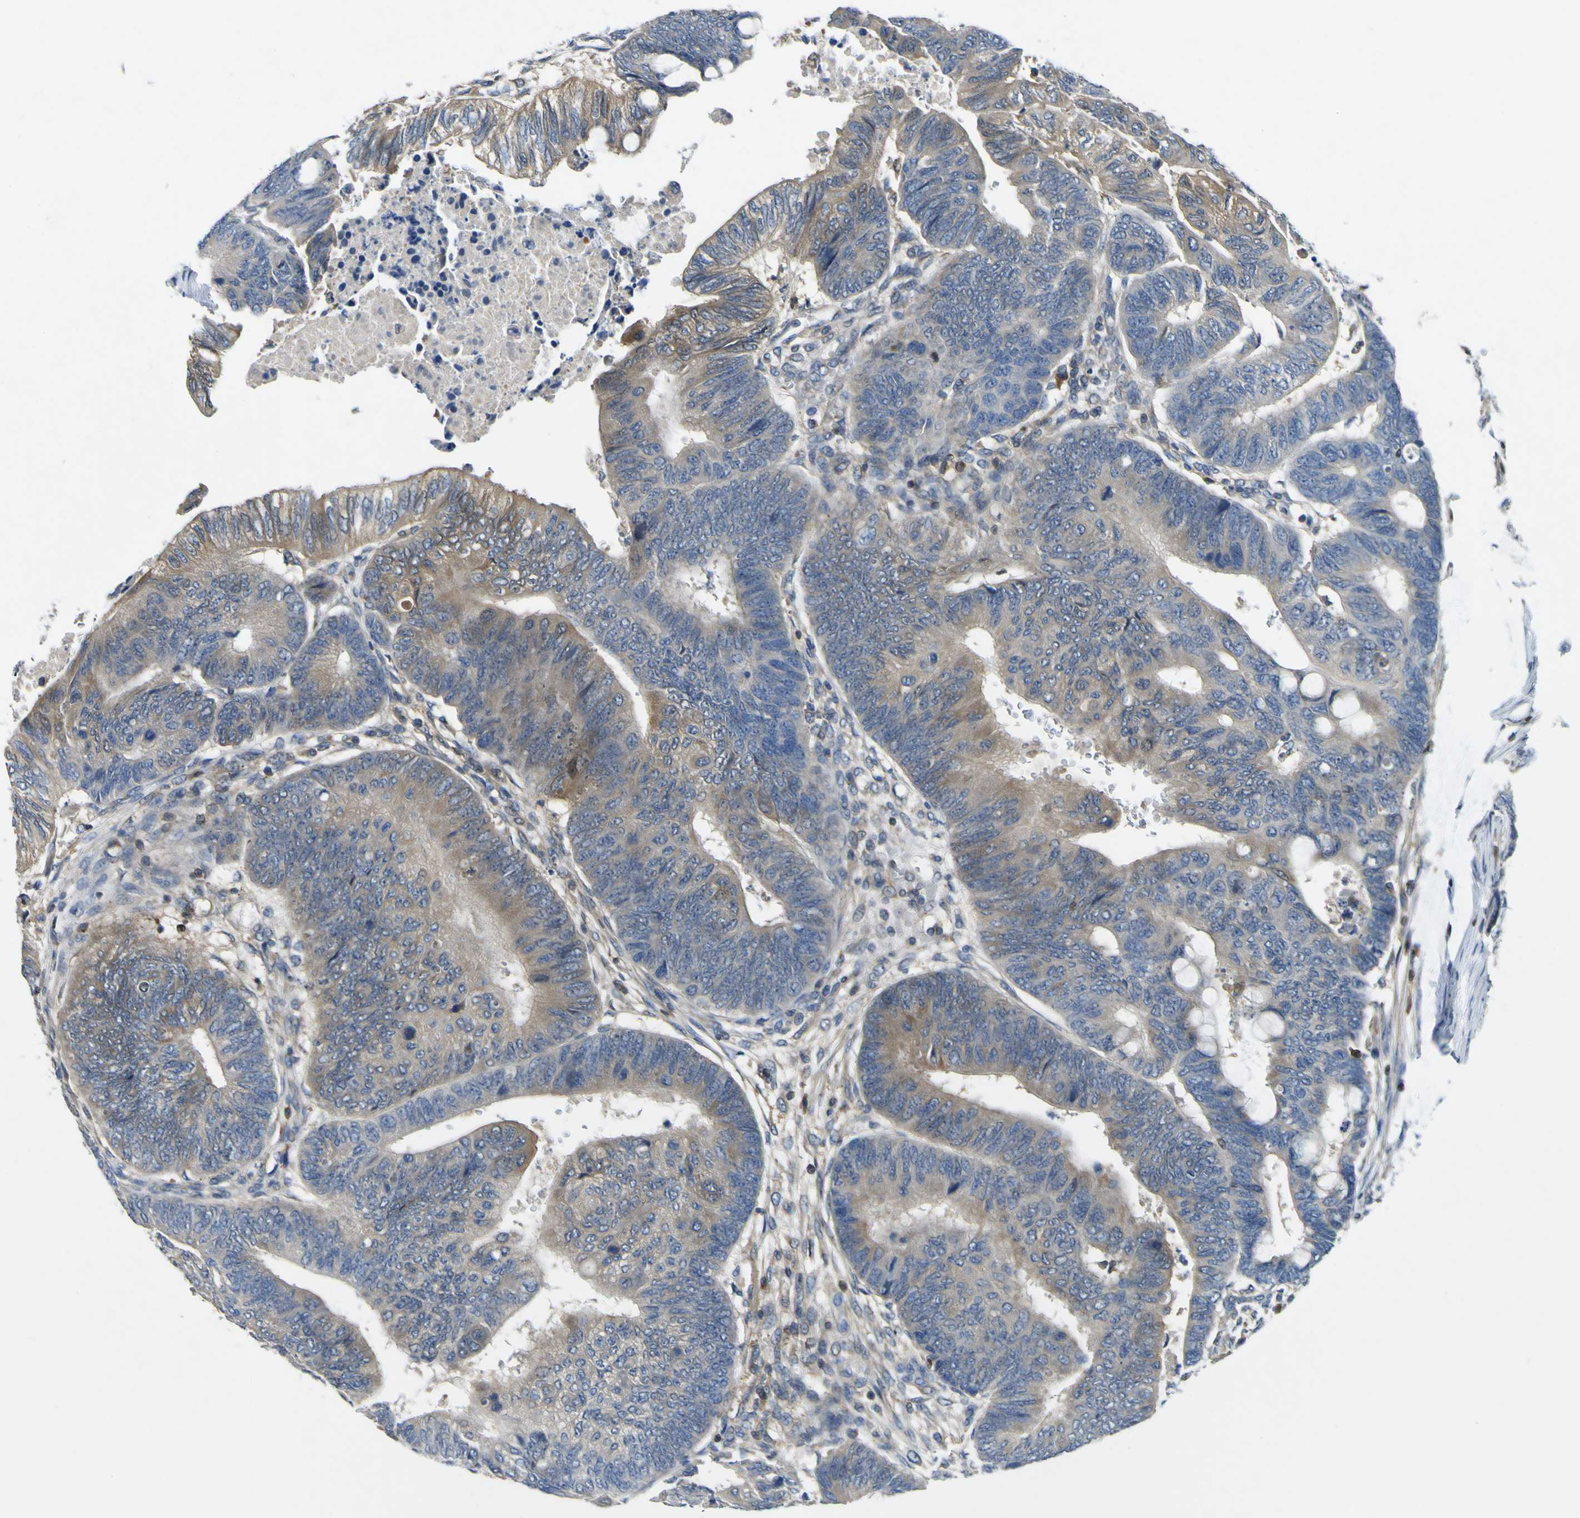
{"staining": {"intensity": "moderate", "quantity": "25%-75%", "location": "cytoplasmic/membranous"}, "tissue": "colorectal cancer", "cell_type": "Tumor cells", "image_type": "cancer", "snomed": [{"axis": "morphology", "description": "Normal tissue, NOS"}, {"axis": "morphology", "description": "Adenocarcinoma, NOS"}, {"axis": "topography", "description": "Rectum"}, {"axis": "topography", "description": "Peripheral nerve tissue"}], "caption": "Immunohistochemistry image of neoplastic tissue: adenocarcinoma (colorectal) stained using IHC reveals medium levels of moderate protein expression localized specifically in the cytoplasmic/membranous of tumor cells, appearing as a cytoplasmic/membranous brown color.", "gene": "EML2", "patient": {"sex": "male", "age": 92}}